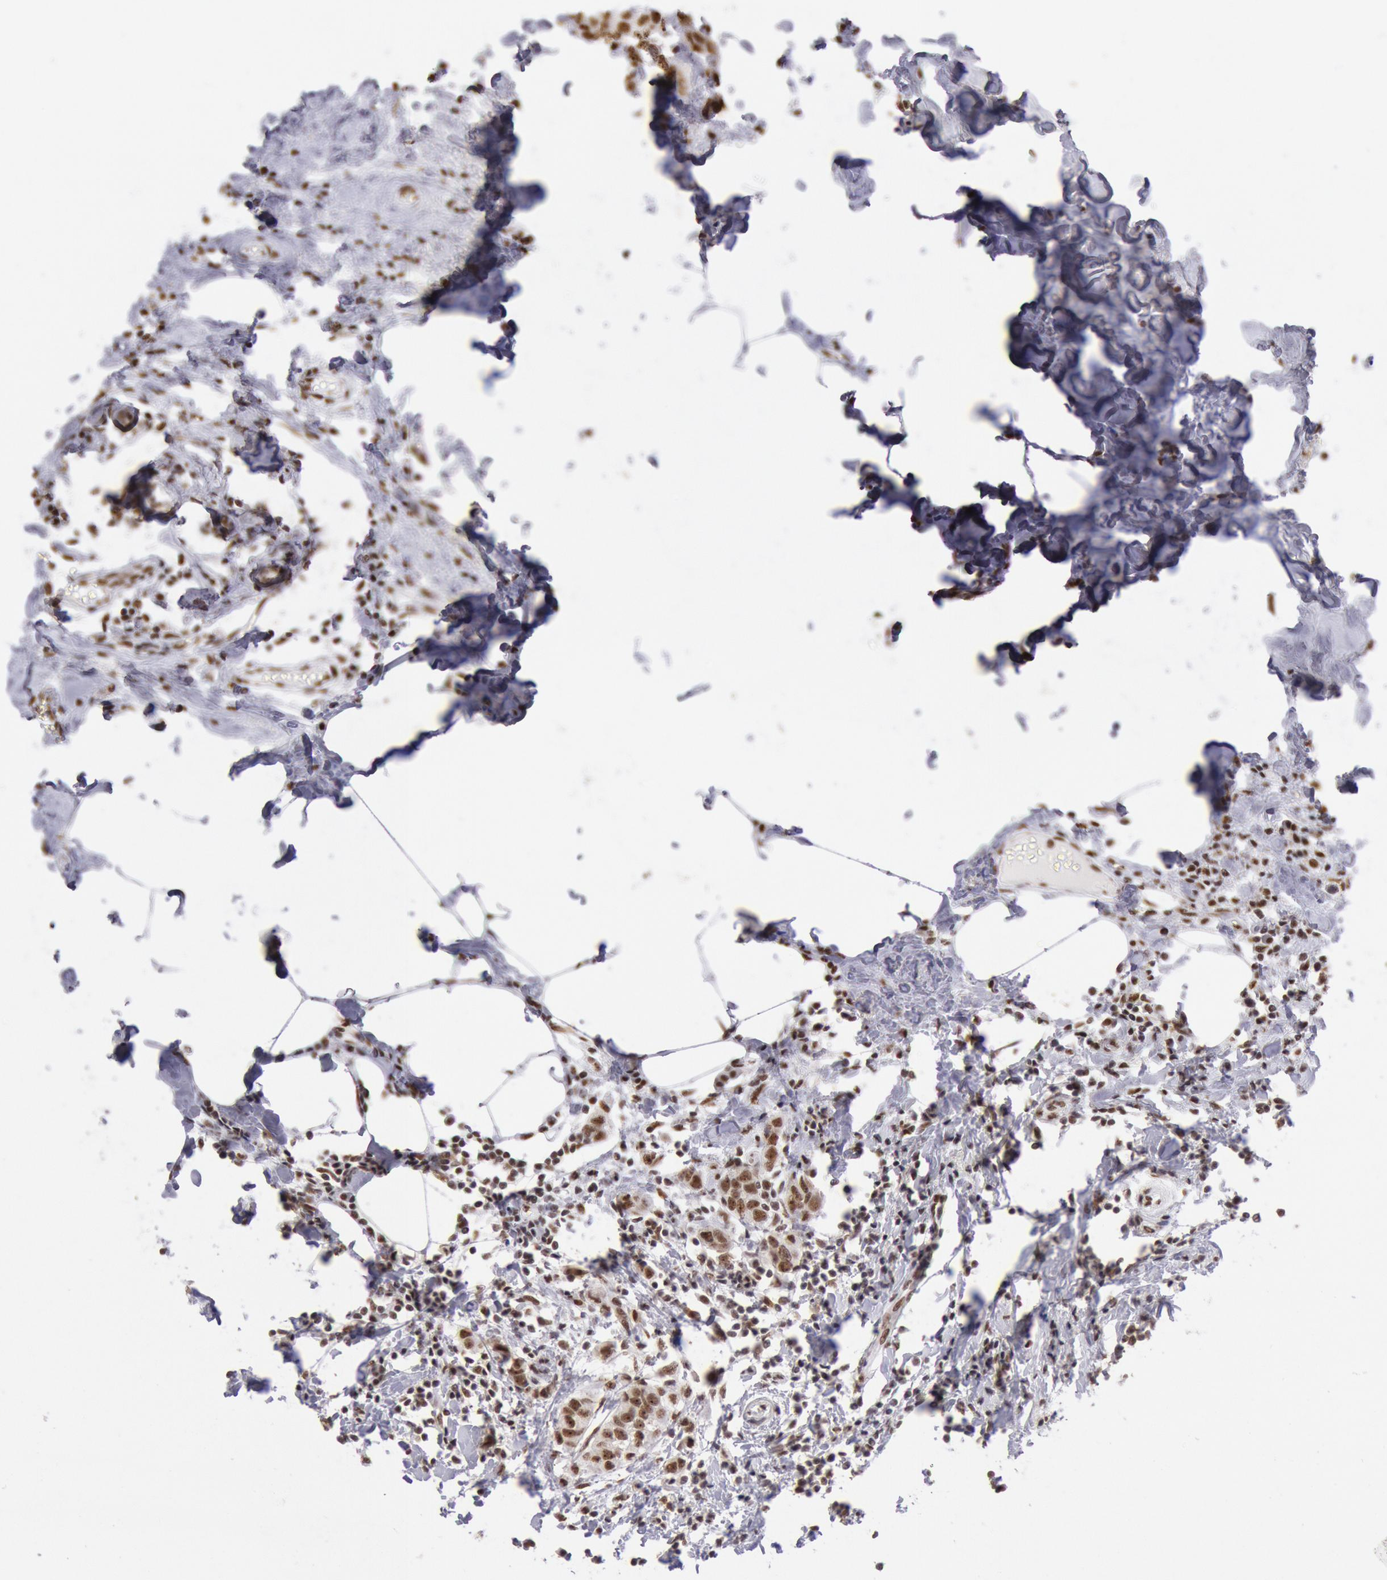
{"staining": {"intensity": "moderate", "quantity": ">75%", "location": "nuclear"}, "tissue": "breast cancer", "cell_type": "Tumor cells", "image_type": "cancer", "snomed": [{"axis": "morphology", "description": "Normal tissue, NOS"}, {"axis": "morphology", "description": "Duct carcinoma"}, {"axis": "topography", "description": "Breast"}], "caption": "Breast cancer stained with IHC exhibits moderate nuclear positivity in approximately >75% of tumor cells.", "gene": "SNRPD3", "patient": {"sex": "female", "age": 50}}